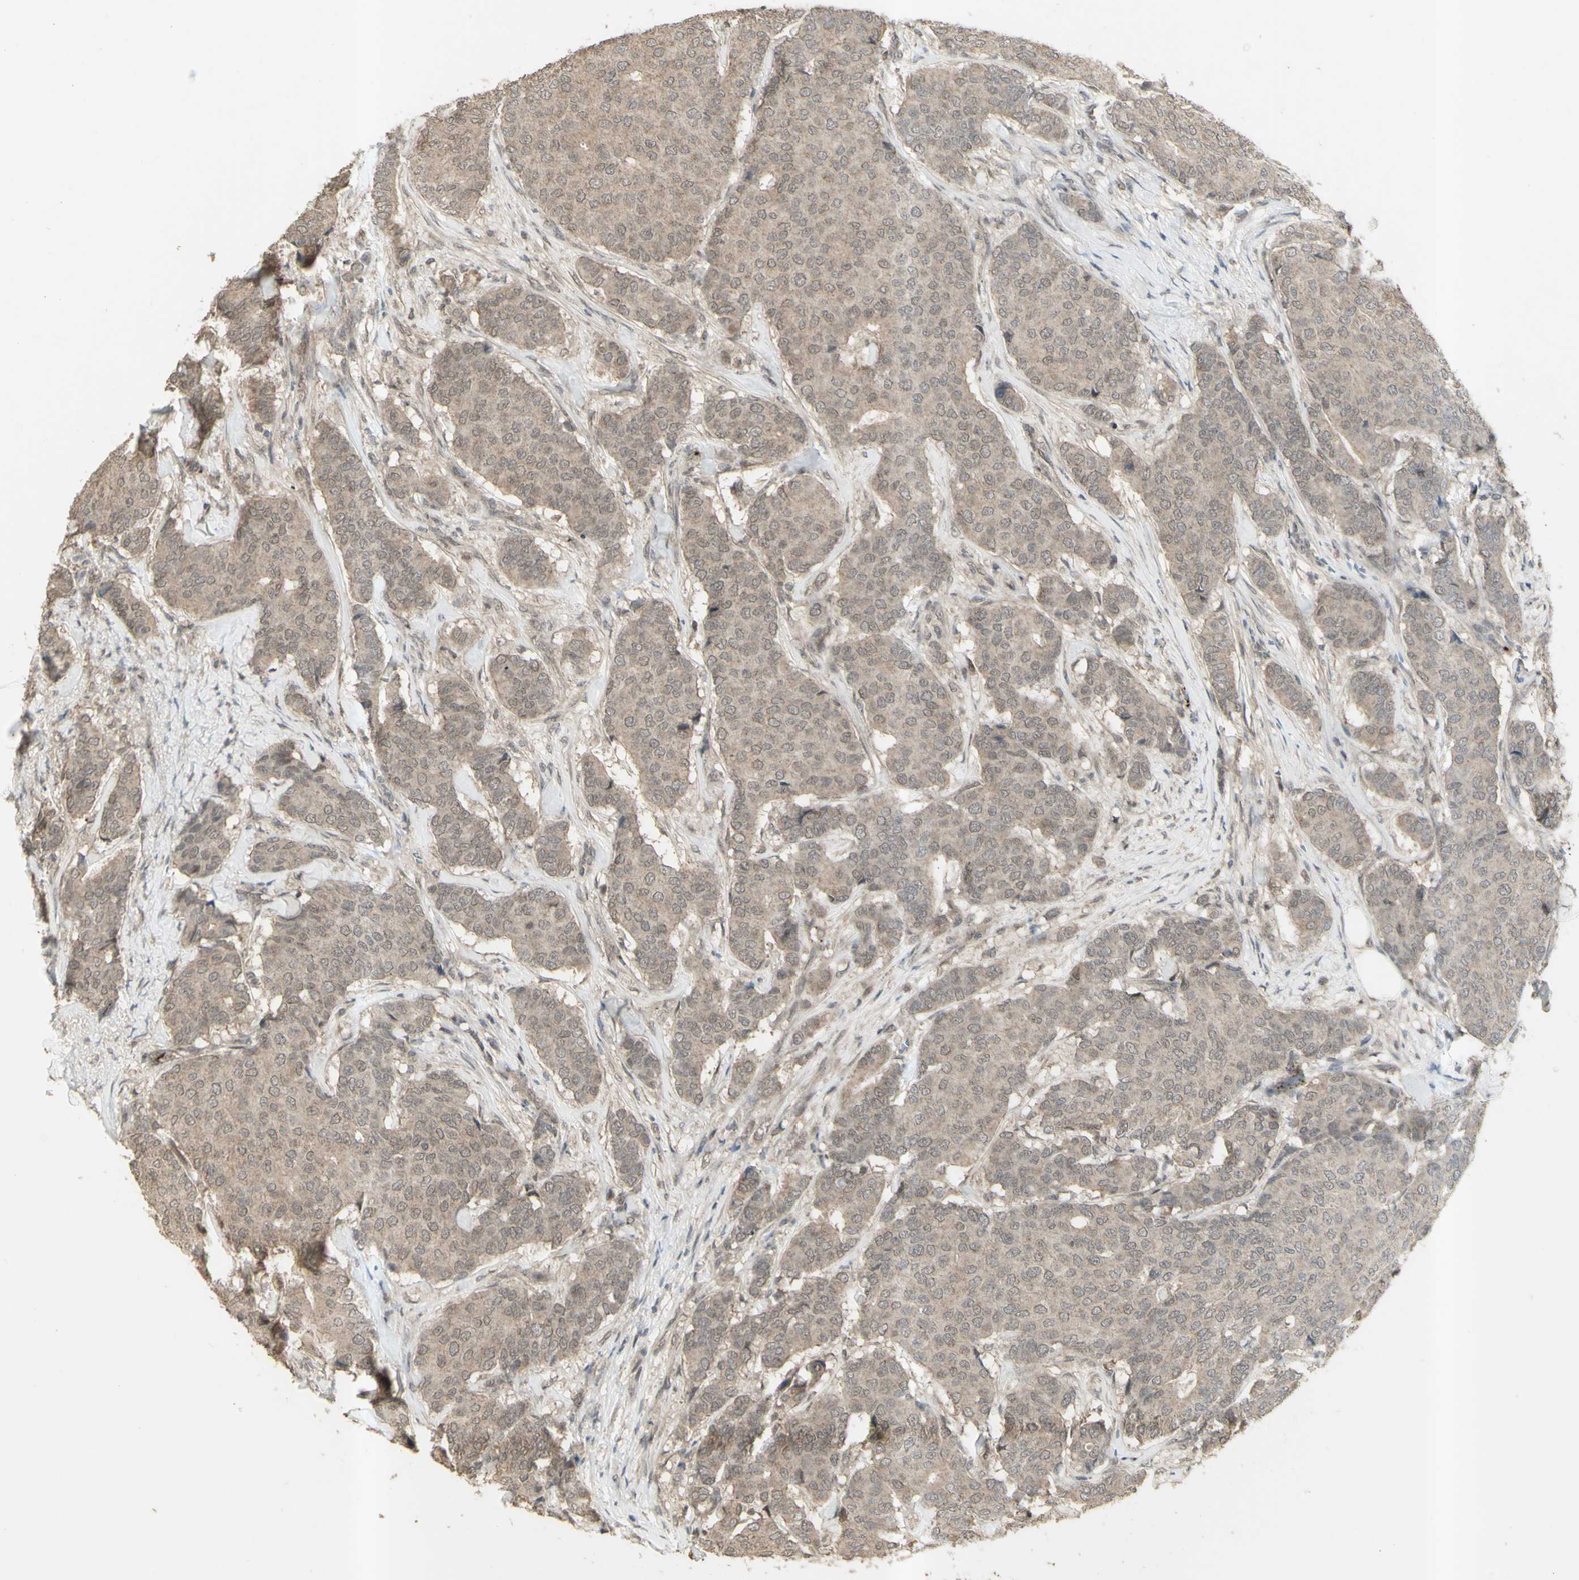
{"staining": {"intensity": "weak", "quantity": ">75%", "location": "cytoplasmic/membranous"}, "tissue": "breast cancer", "cell_type": "Tumor cells", "image_type": "cancer", "snomed": [{"axis": "morphology", "description": "Duct carcinoma"}, {"axis": "topography", "description": "Breast"}], "caption": "Intraductal carcinoma (breast) stained with DAB immunohistochemistry reveals low levels of weak cytoplasmic/membranous staining in about >75% of tumor cells.", "gene": "ALOX12", "patient": {"sex": "female", "age": 75}}